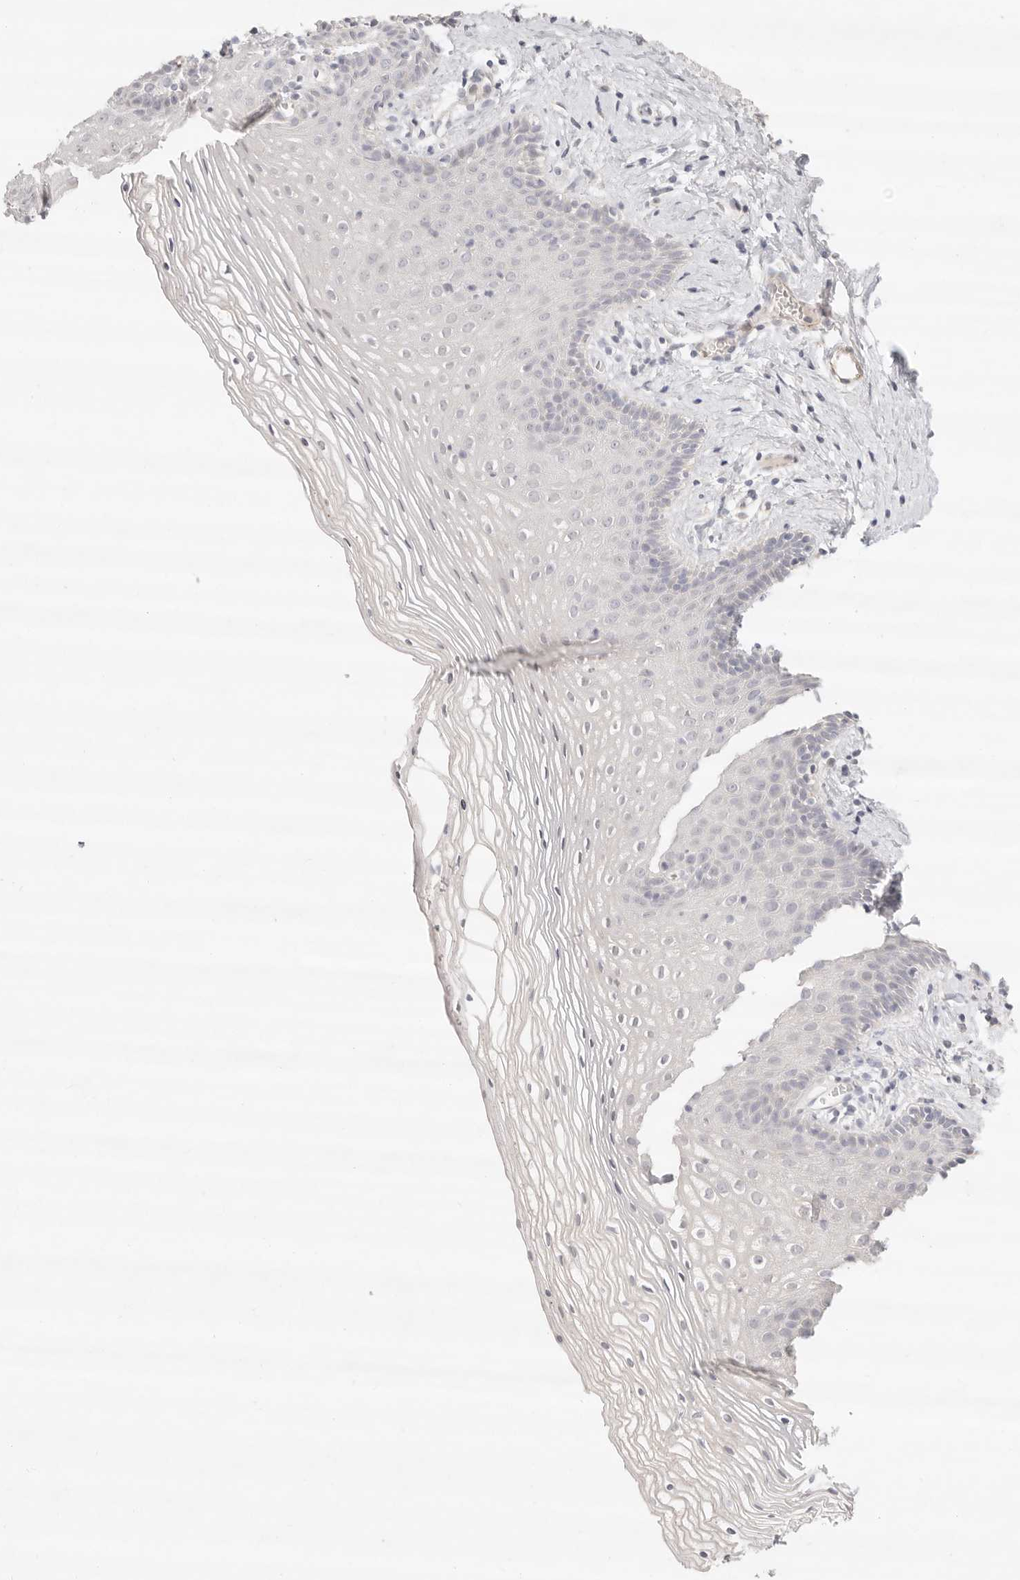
{"staining": {"intensity": "negative", "quantity": "none", "location": "none"}, "tissue": "vagina", "cell_type": "Squamous epithelial cells", "image_type": "normal", "snomed": [{"axis": "morphology", "description": "Normal tissue, NOS"}, {"axis": "topography", "description": "Vagina"}], "caption": "Histopathology image shows no protein staining in squamous epithelial cells of benign vagina.", "gene": "GPR156", "patient": {"sex": "female", "age": 32}}